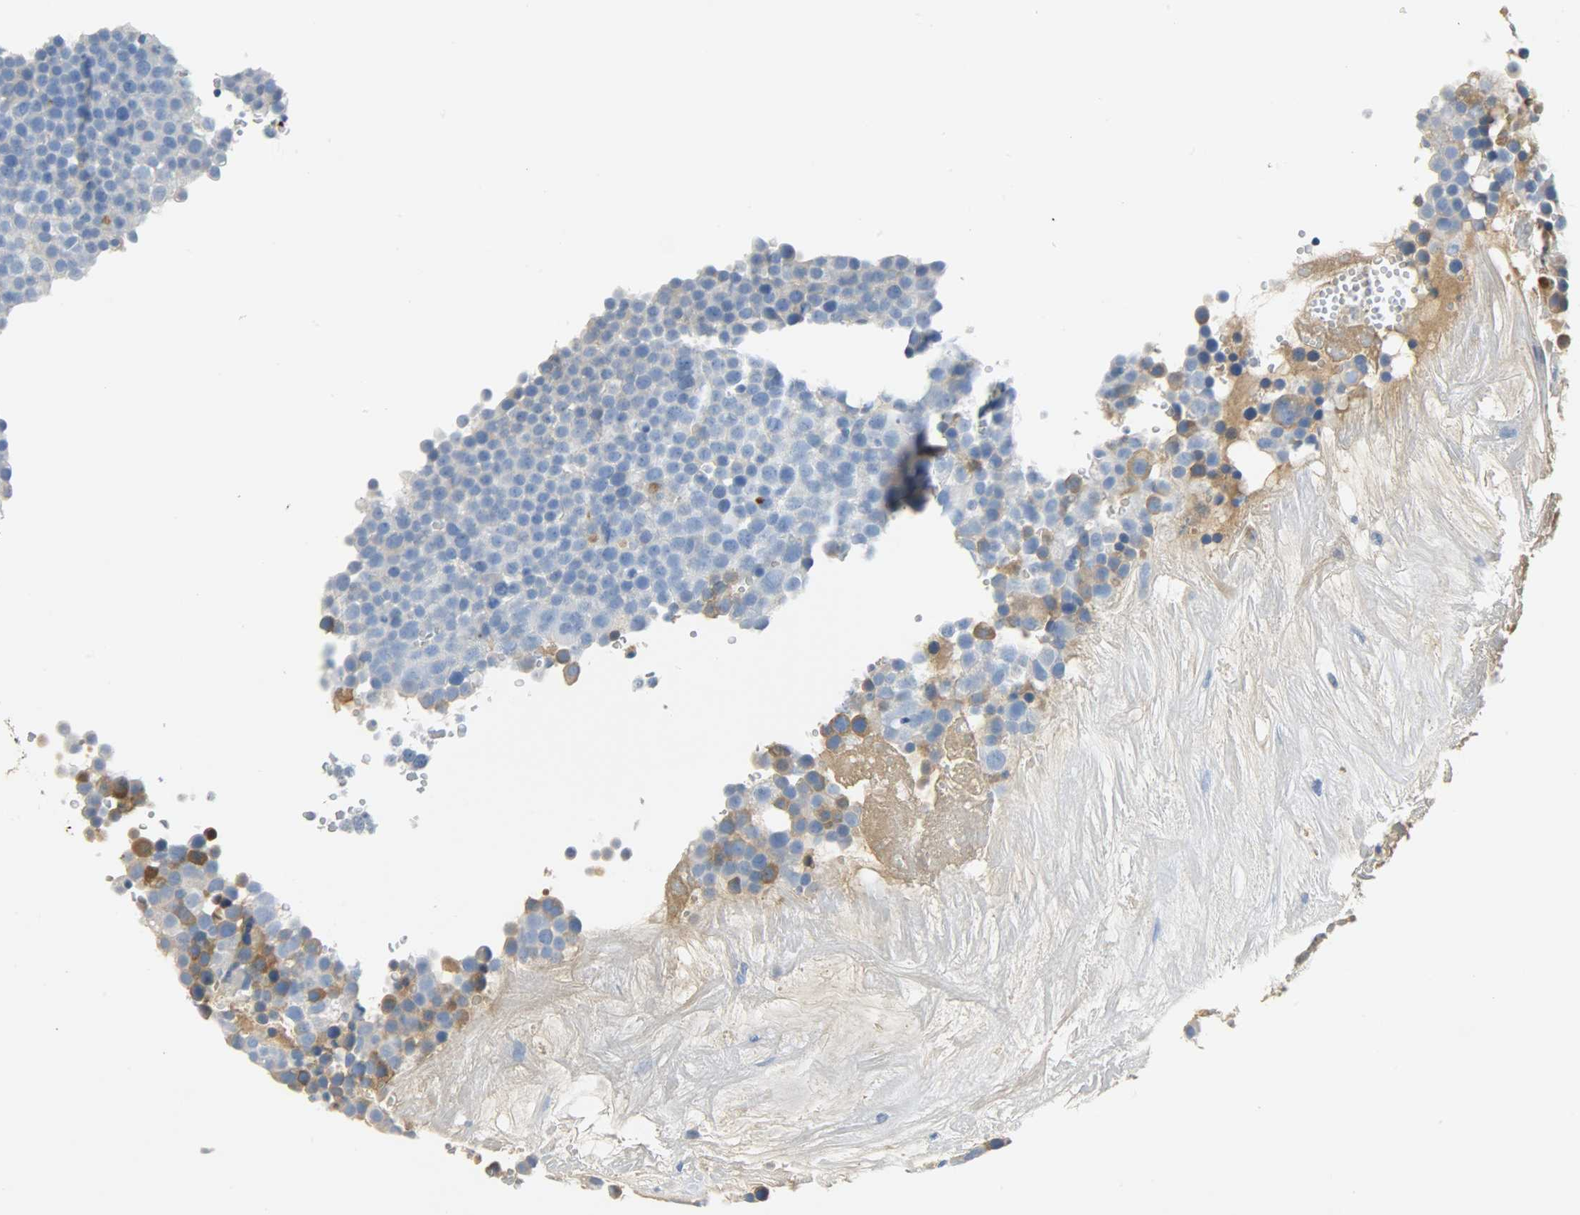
{"staining": {"intensity": "negative", "quantity": "none", "location": "none"}, "tissue": "testis cancer", "cell_type": "Tumor cells", "image_type": "cancer", "snomed": [{"axis": "morphology", "description": "Seminoma, NOS"}, {"axis": "topography", "description": "Testis"}], "caption": "A high-resolution micrograph shows immunohistochemistry staining of testis seminoma, which displays no significant staining in tumor cells.", "gene": "CRP", "patient": {"sex": "male", "age": 71}}